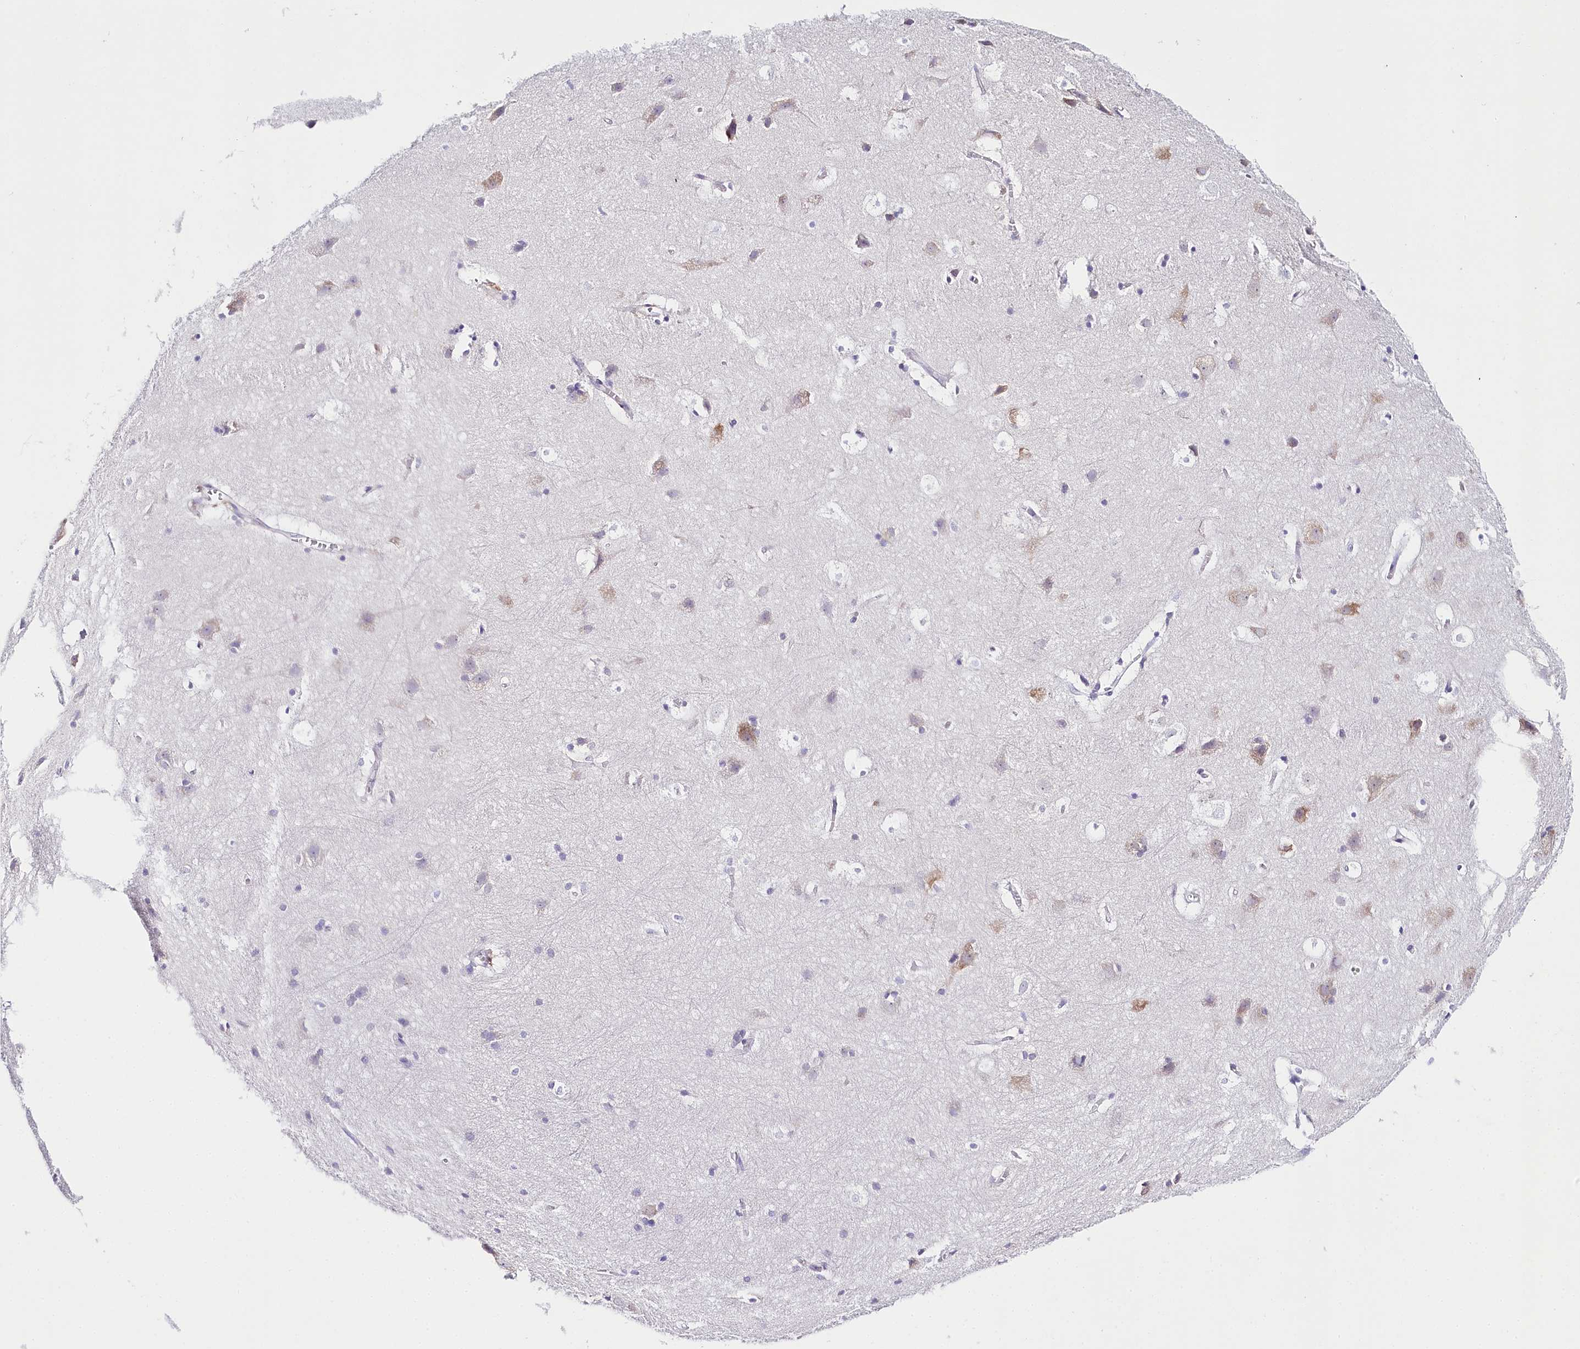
{"staining": {"intensity": "negative", "quantity": "none", "location": "none"}, "tissue": "cerebral cortex", "cell_type": "Endothelial cells", "image_type": "normal", "snomed": [{"axis": "morphology", "description": "Normal tissue, NOS"}, {"axis": "topography", "description": "Cerebral cortex"}], "caption": "High magnification brightfield microscopy of normal cerebral cortex stained with DAB (brown) and counterstained with hematoxylin (blue): endothelial cells show no significant positivity. (DAB immunohistochemistry (IHC), high magnification).", "gene": "CSN3", "patient": {"sex": "male", "age": 54}}